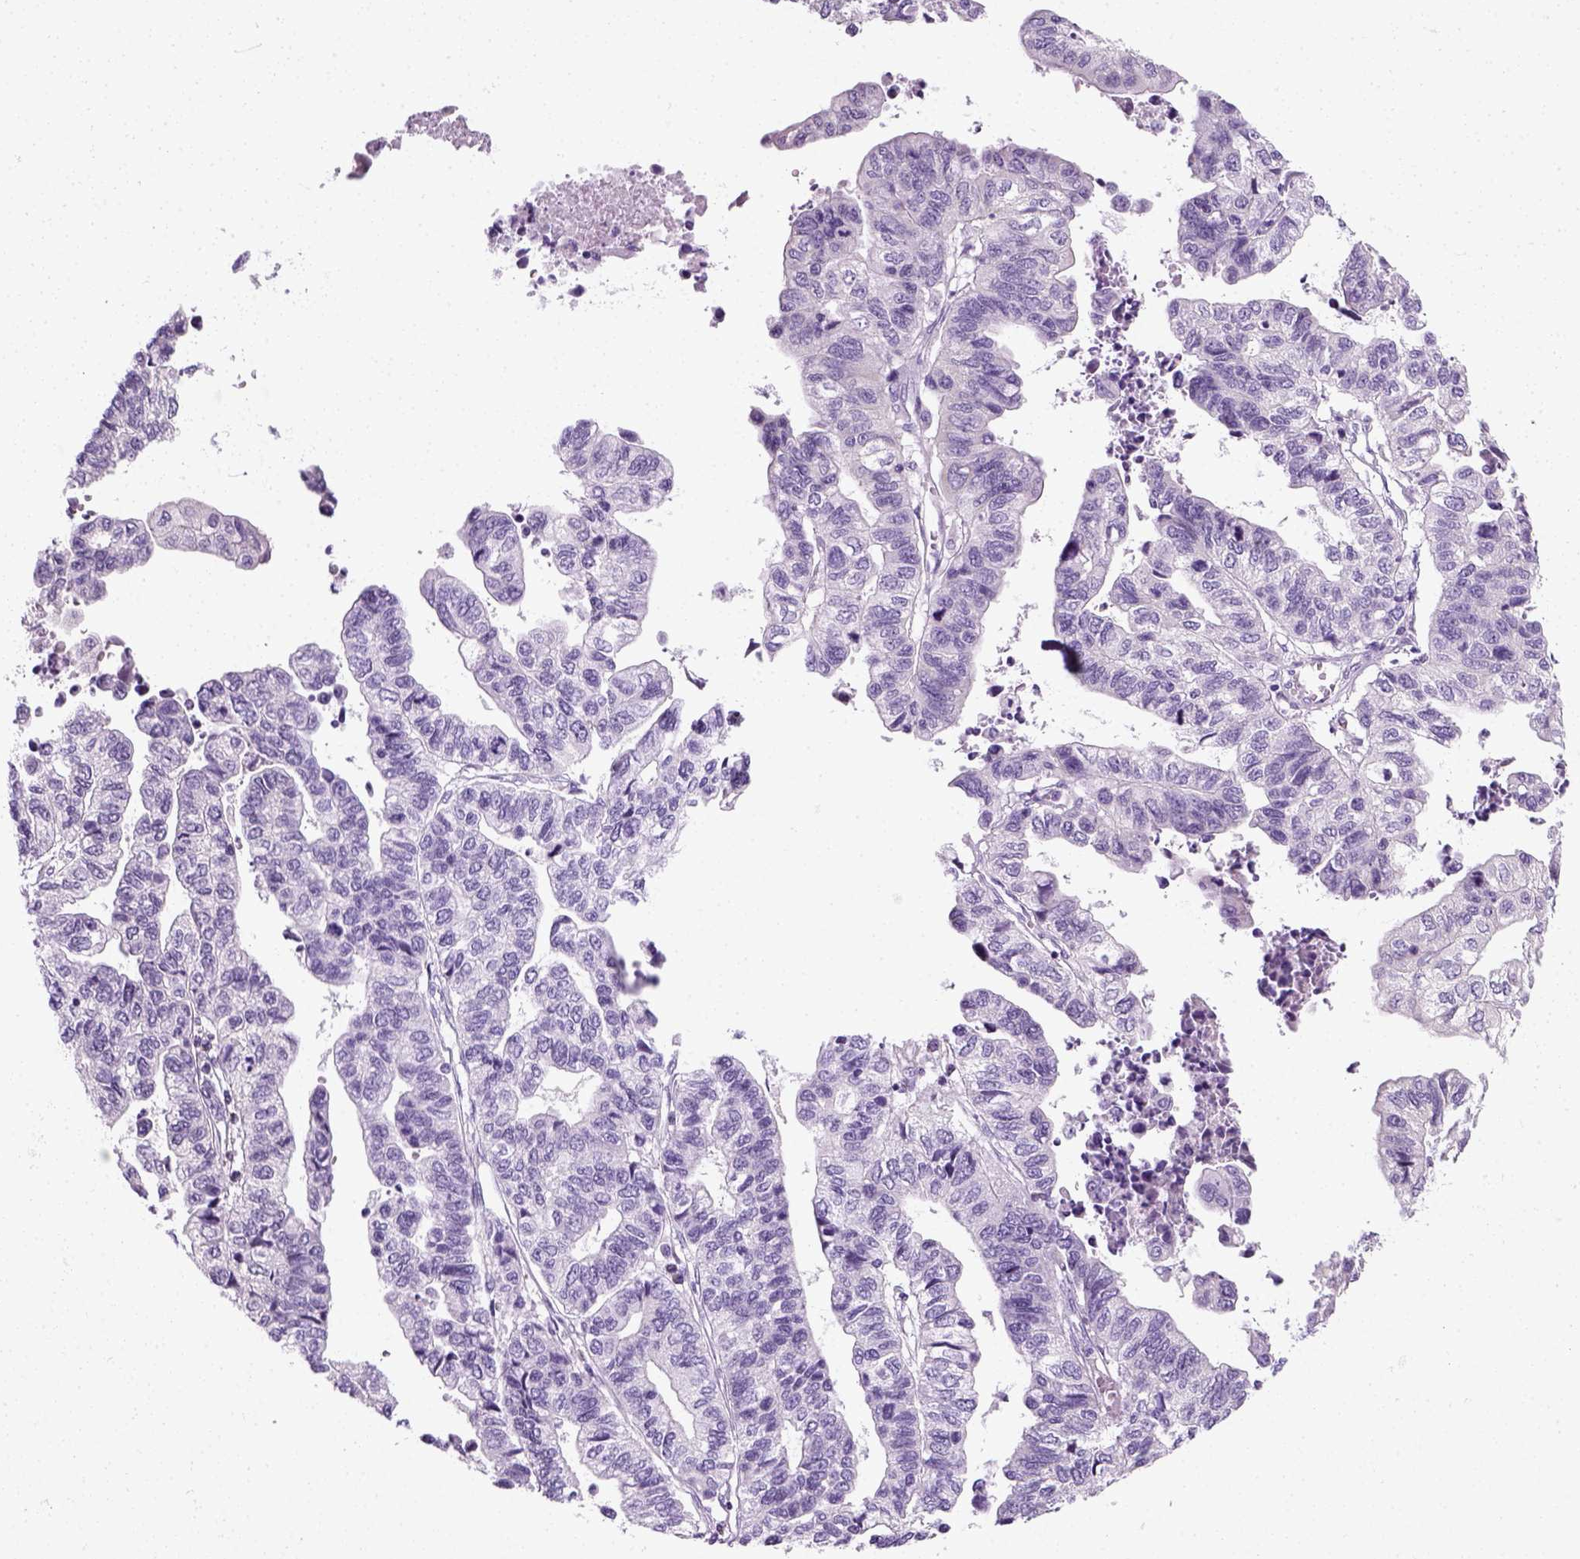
{"staining": {"intensity": "negative", "quantity": "none", "location": "none"}, "tissue": "stomach cancer", "cell_type": "Tumor cells", "image_type": "cancer", "snomed": [{"axis": "morphology", "description": "Adenocarcinoma, NOS"}, {"axis": "topography", "description": "Stomach, upper"}], "caption": "An immunohistochemistry (IHC) micrograph of adenocarcinoma (stomach) is shown. There is no staining in tumor cells of adenocarcinoma (stomach).", "gene": "SLC12A5", "patient": {"sex": "female", "age": 67}}